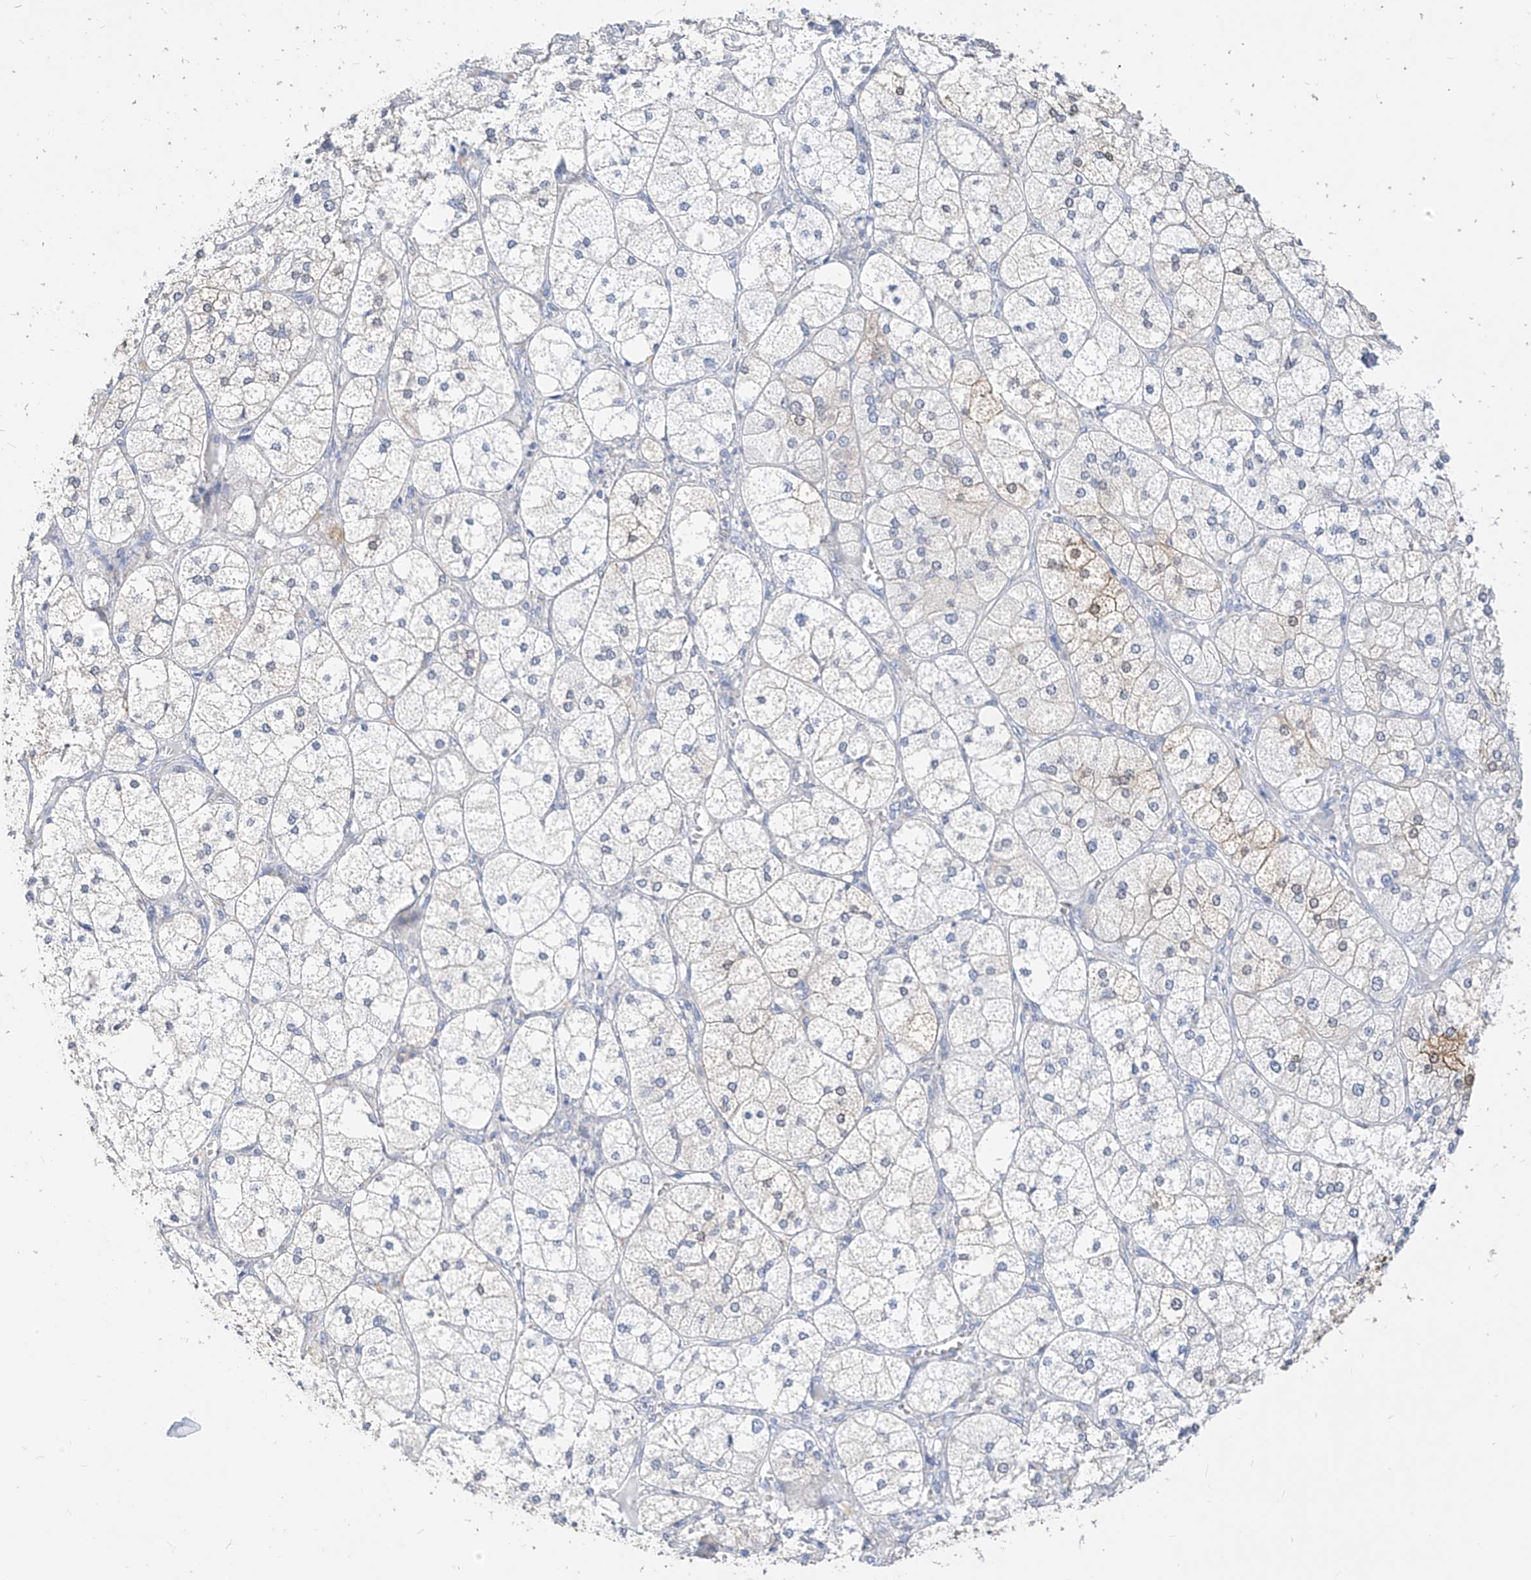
{"staining": {"intensity": "moderate", "quantity": "25%-75%", "location": "cytoplasmic/membranous"}, "tissue": "adrenal gland", "cell_type": "Glandular cells", "image_type": "normal", "snomed": [{"axis": "morphology", "description": "Normal tissue, NOS"}, {"axis": "topography", "description": "Adrenal gland"}], "caption": "Protein expression analysis of unremarkable human adrenal gland reveals moderate cytoplasmic/membranous positivity in about 25%-75% of glandular cells.", "gene": "ZZEF1", "patient": {"sex": "female", "age": 61}}